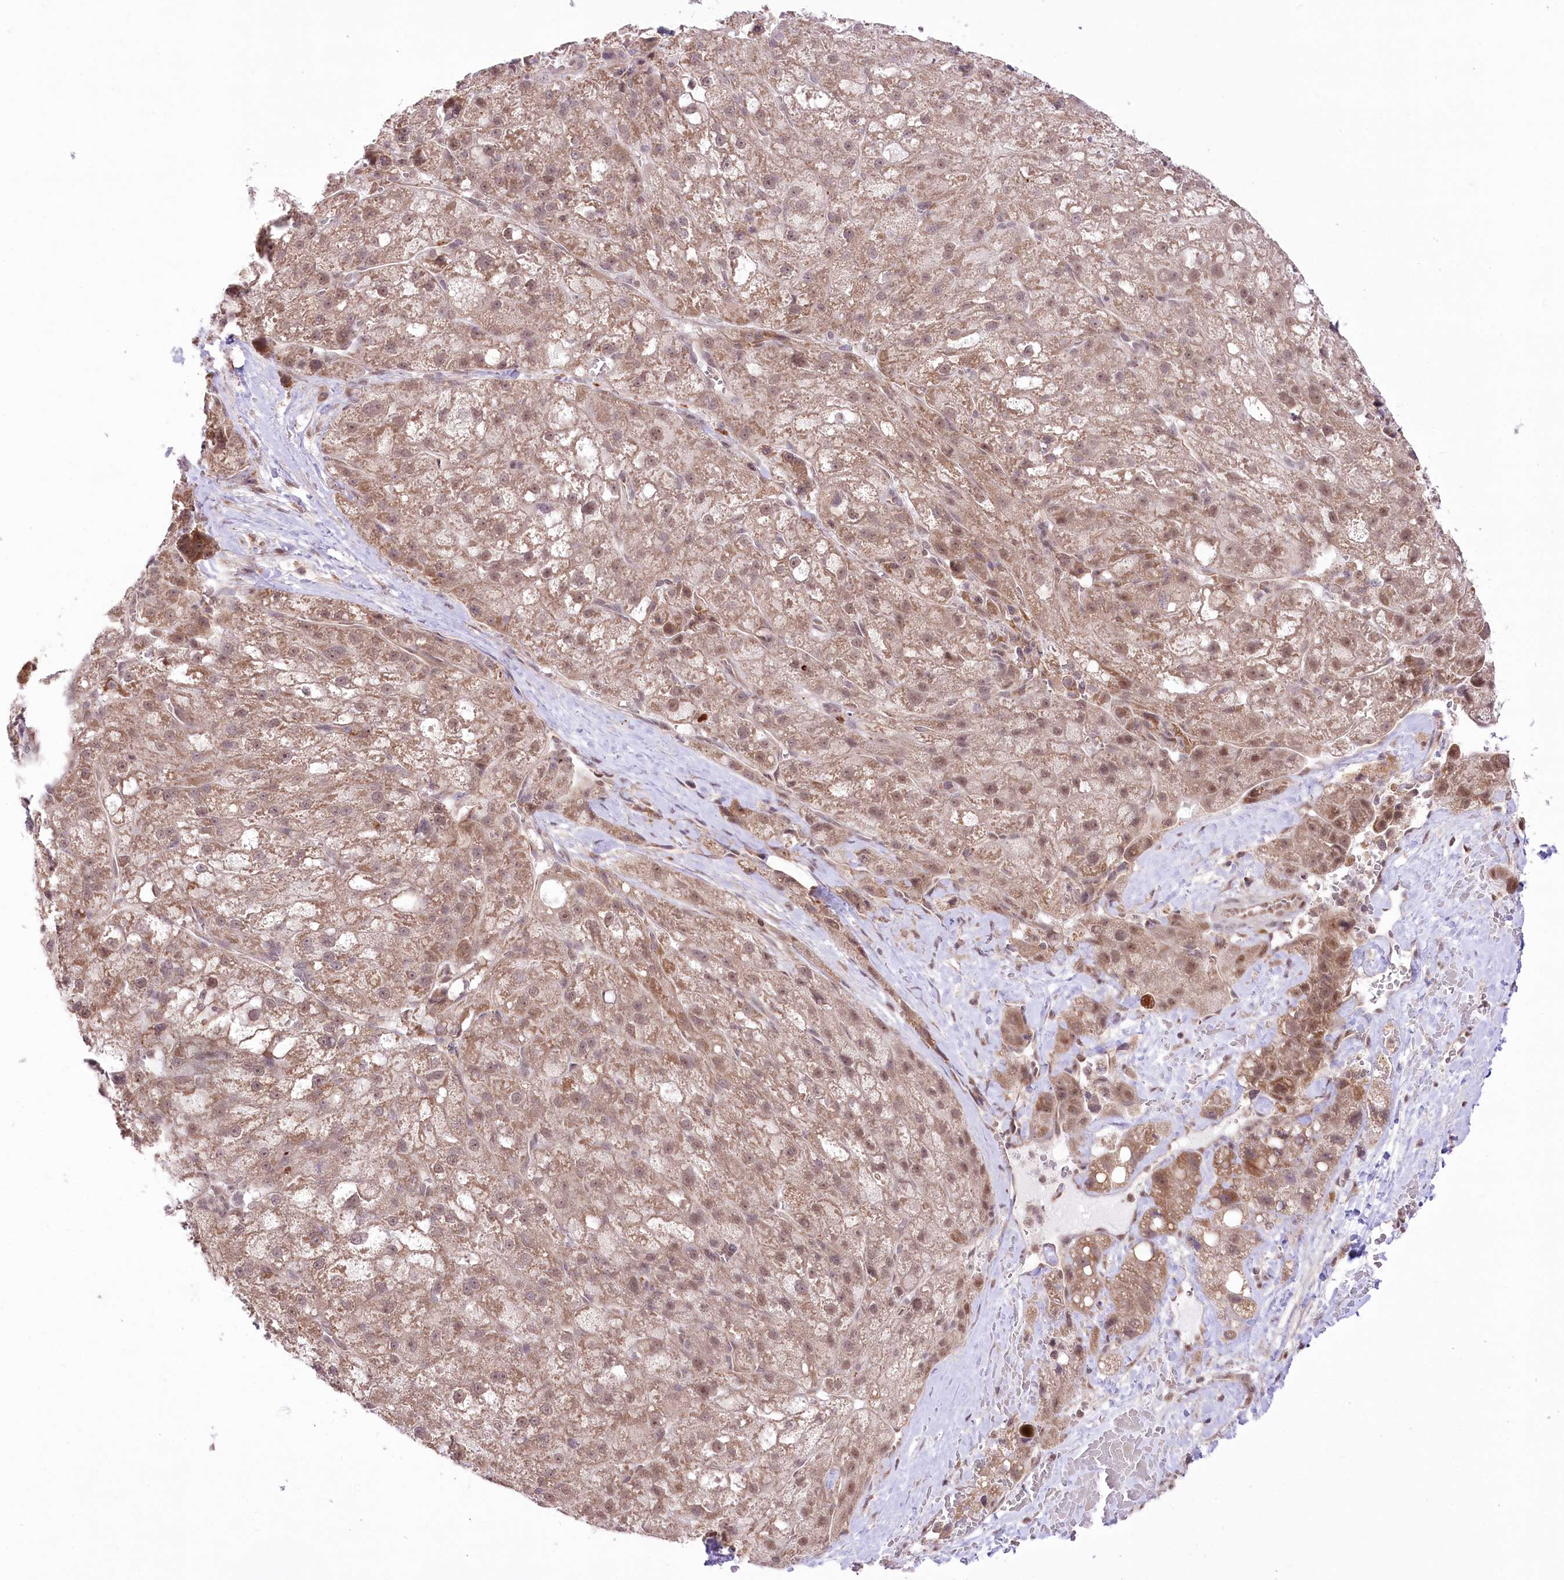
{"staining": {"intensity": "moderate", "quantity": ">75%", "location": "cytoplasmic/membranous,nuclear"}, "tissue": "liver cancer", "cell_type": "Tumor cells", "image_type": "cancer", "snomed": [{"axis": "morphology", "description": "Normal tissue, NOS"}, {"axis": "morphology", "description": "Carcinoma, Hepatocellular, NOS"}, {"axis": "topography", "description": "Liver"}], "caption": "Liver cancer stained with a brown dye displays moderate cytoplasmic/membranous and nuclear positive positivity in about >75% of tumor cells.", "gene": "ZMAT2", "patient": {"sex": "male", "age": 57}}